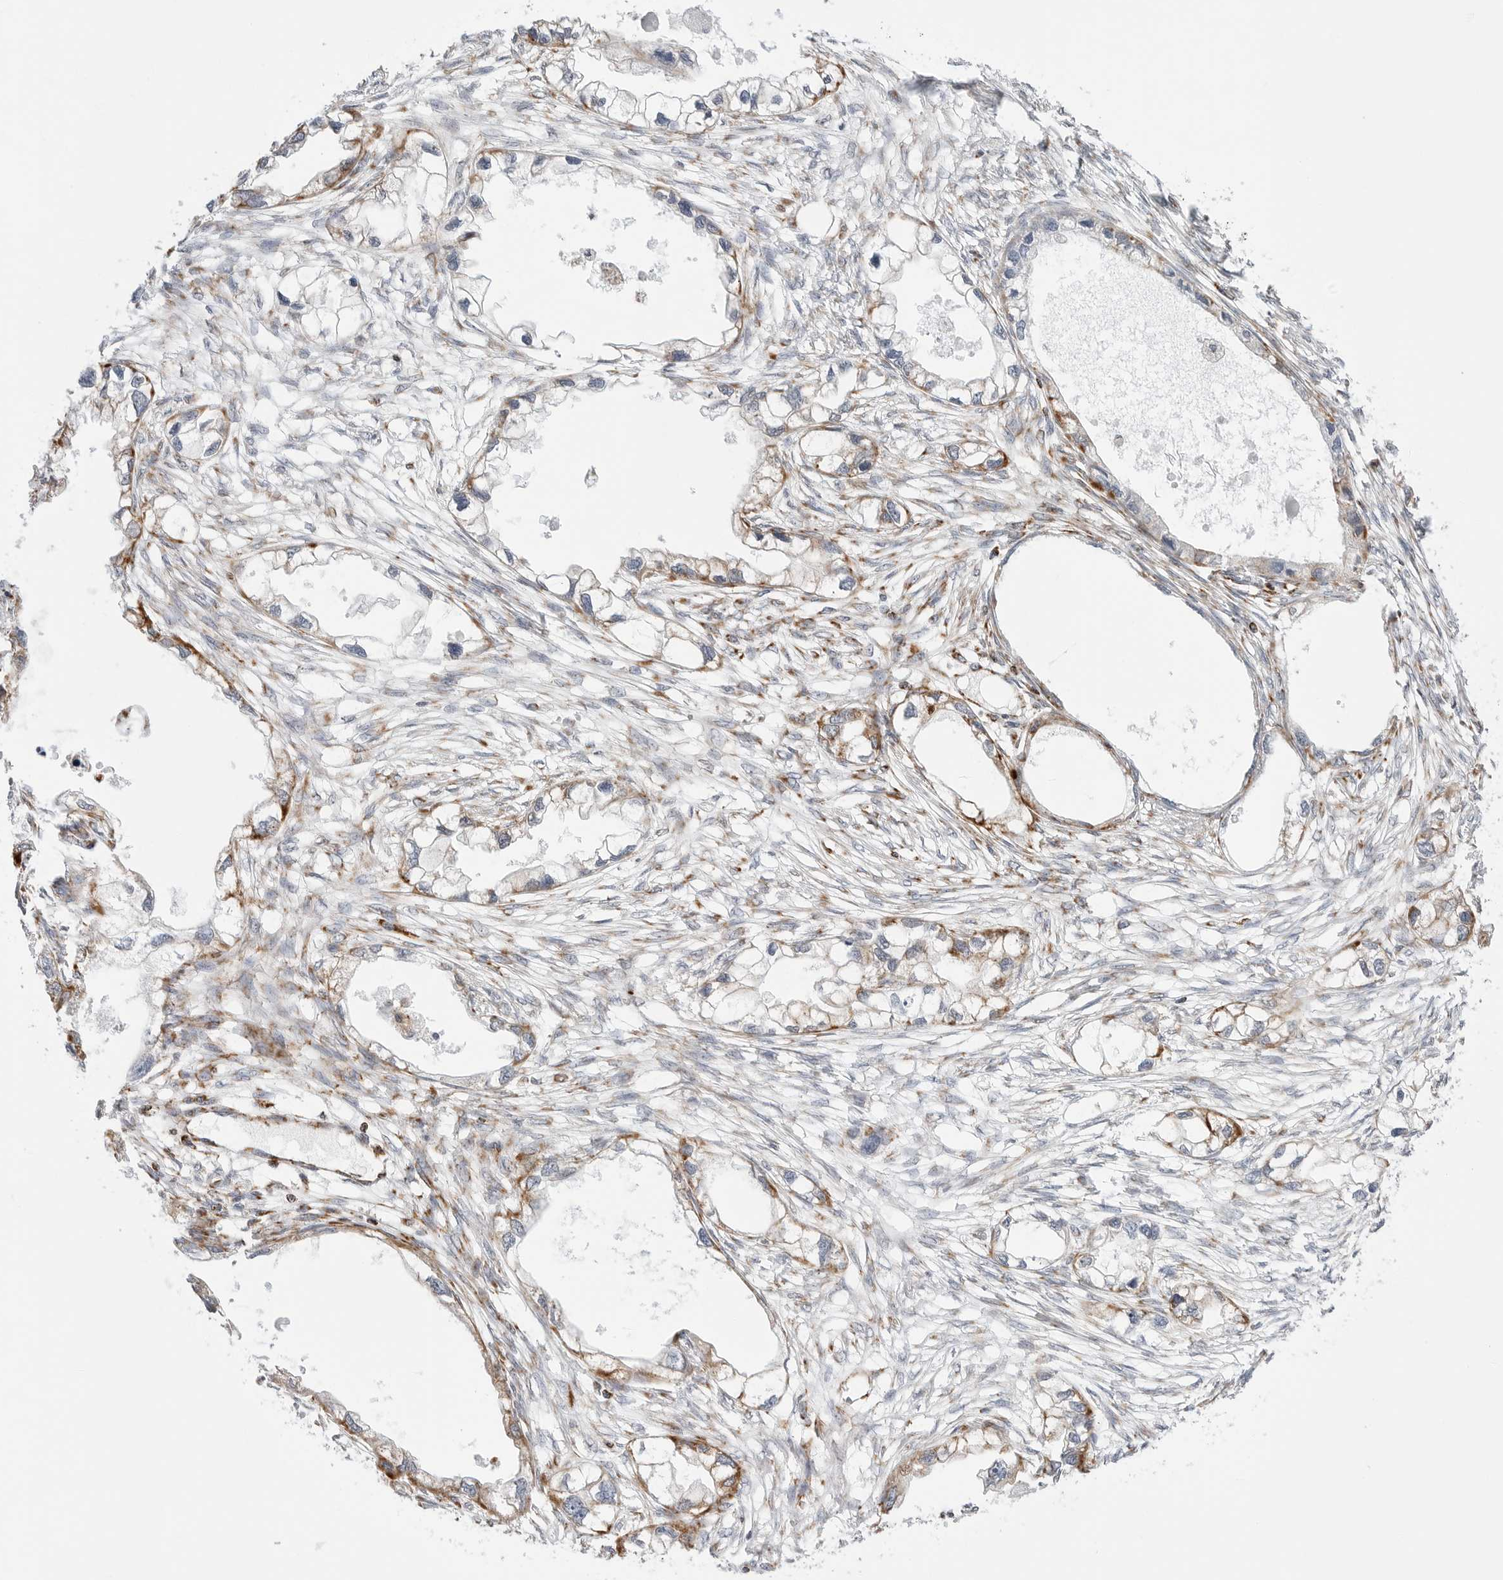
{"staining": {"intensity": "moderate", "quantity": "25%-75%", "location": "cytoplasmic/membranous"}, "tissue": "endometrial cancer", "cell_type": "Tumor cells", "image_type": "cancer", "snomed": [{"axis": "morphology", "description": "Adenocarcinoma, NOS"}, {"axis": "morphology", "description": "Adenocarcinoma, metastatic, NOS"}, {"axis": "topography", "description": "Adipose tissue"}, {"axis": "topography", "description": "Endometrium"}], "caption": "This is an image of immunohistochemistry (IHC) staining of endometrial adenocarcinoma, which shows moderate positivity in the cytoplasmic/membranous of tumor cells.", "gene": "ATP5IF1", "patient": {"sex": "female", "age": 67}}